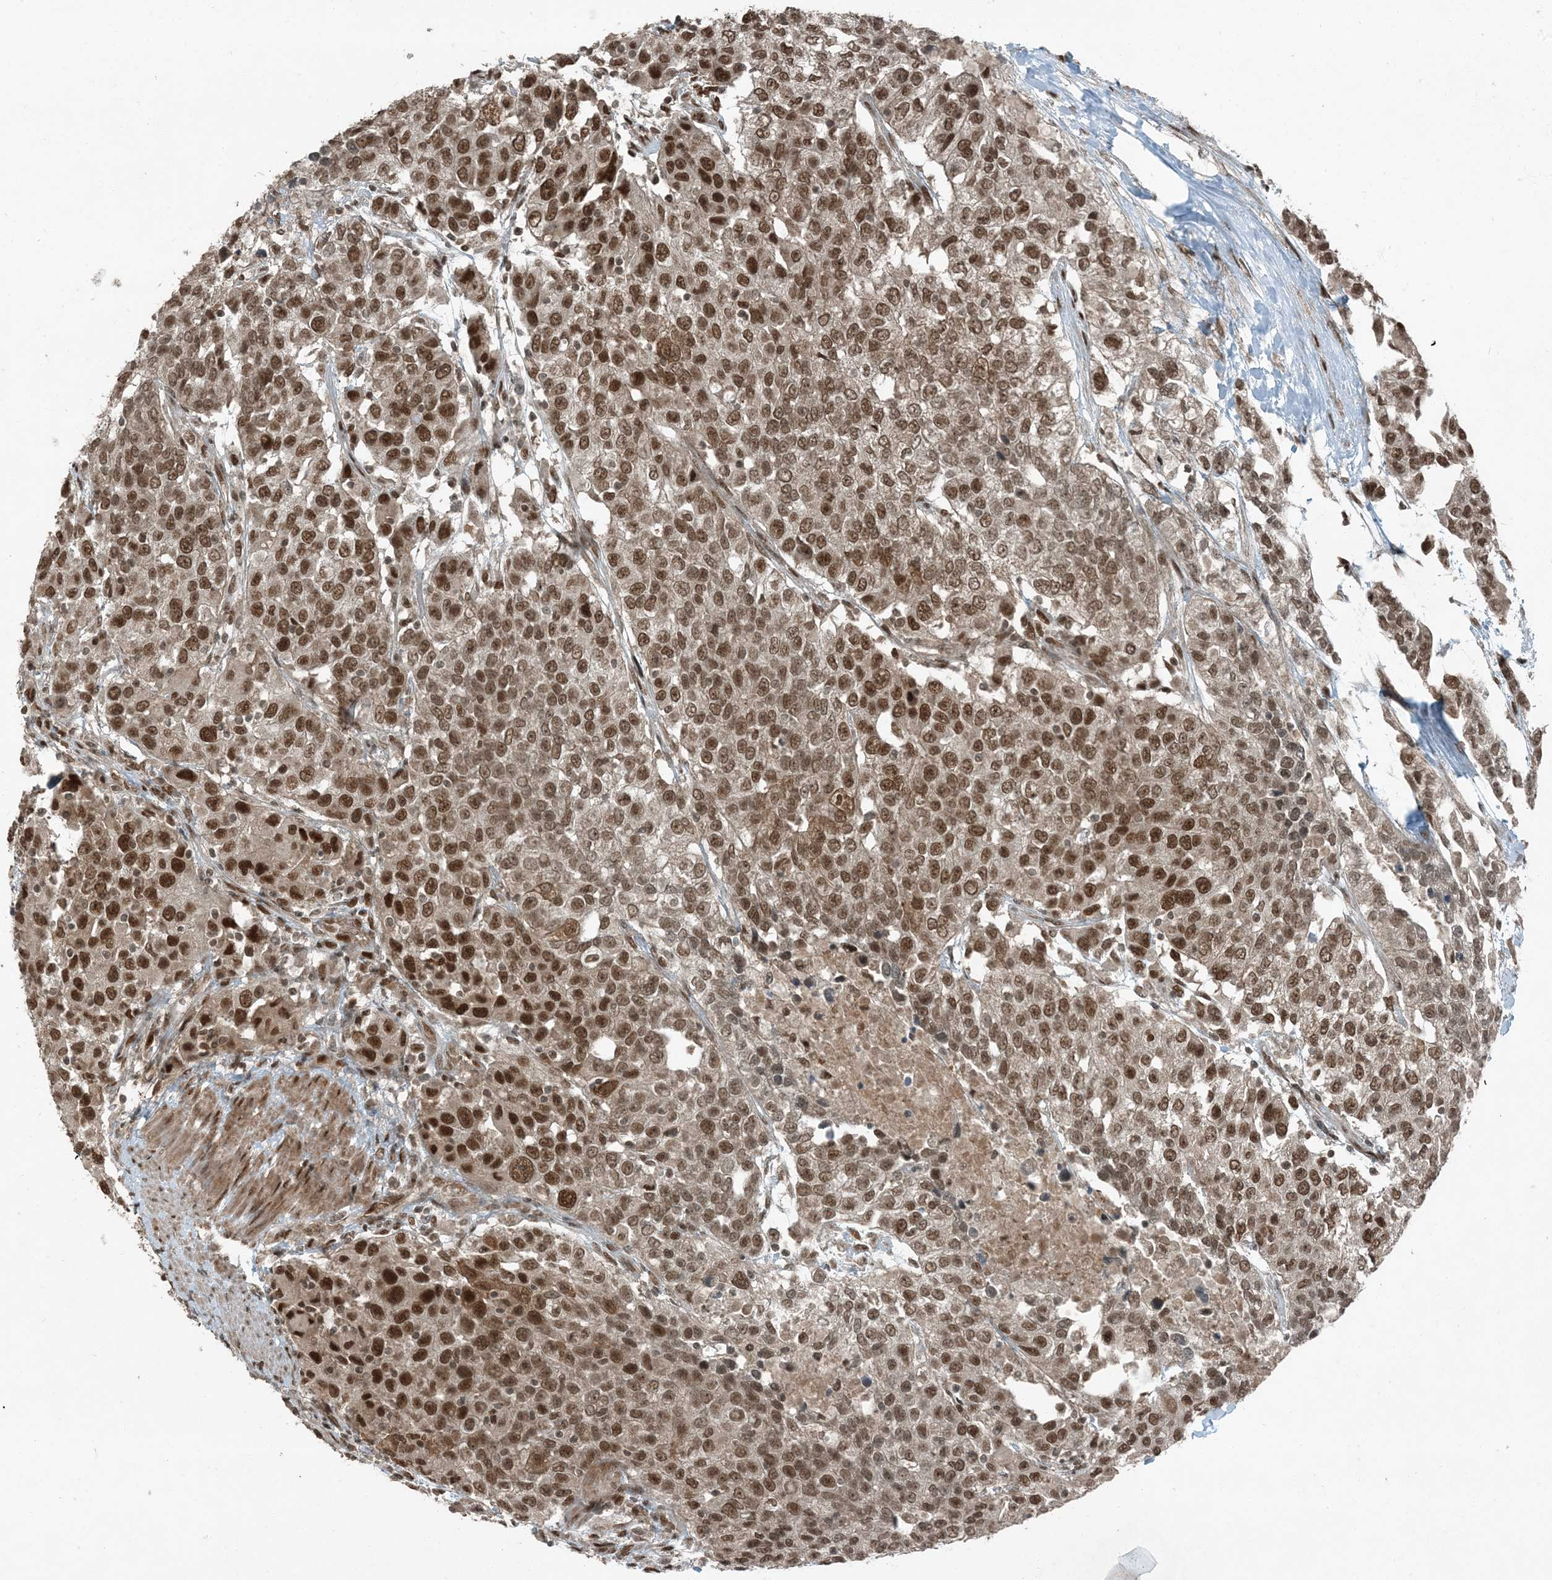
{"staining": {"intensity": "moderate", "quantity": ">75%", "location": "nuclear"}, "tissue": "urothelial cancer", "cell_type": "Tumor cells", "image_type": "cancer", "snomed": [{"axis": "morphology", "description": "Urothelial carcinoma, High grade"}, {"axis": "topography", "description": "Urinary bladder"}], "caption": "Human urothelial cancer stained with a protein marker displays moderate staining in tumor cells.", "gene": "TRAPPC12", "patient": {"sex": "female", "age": 80}}